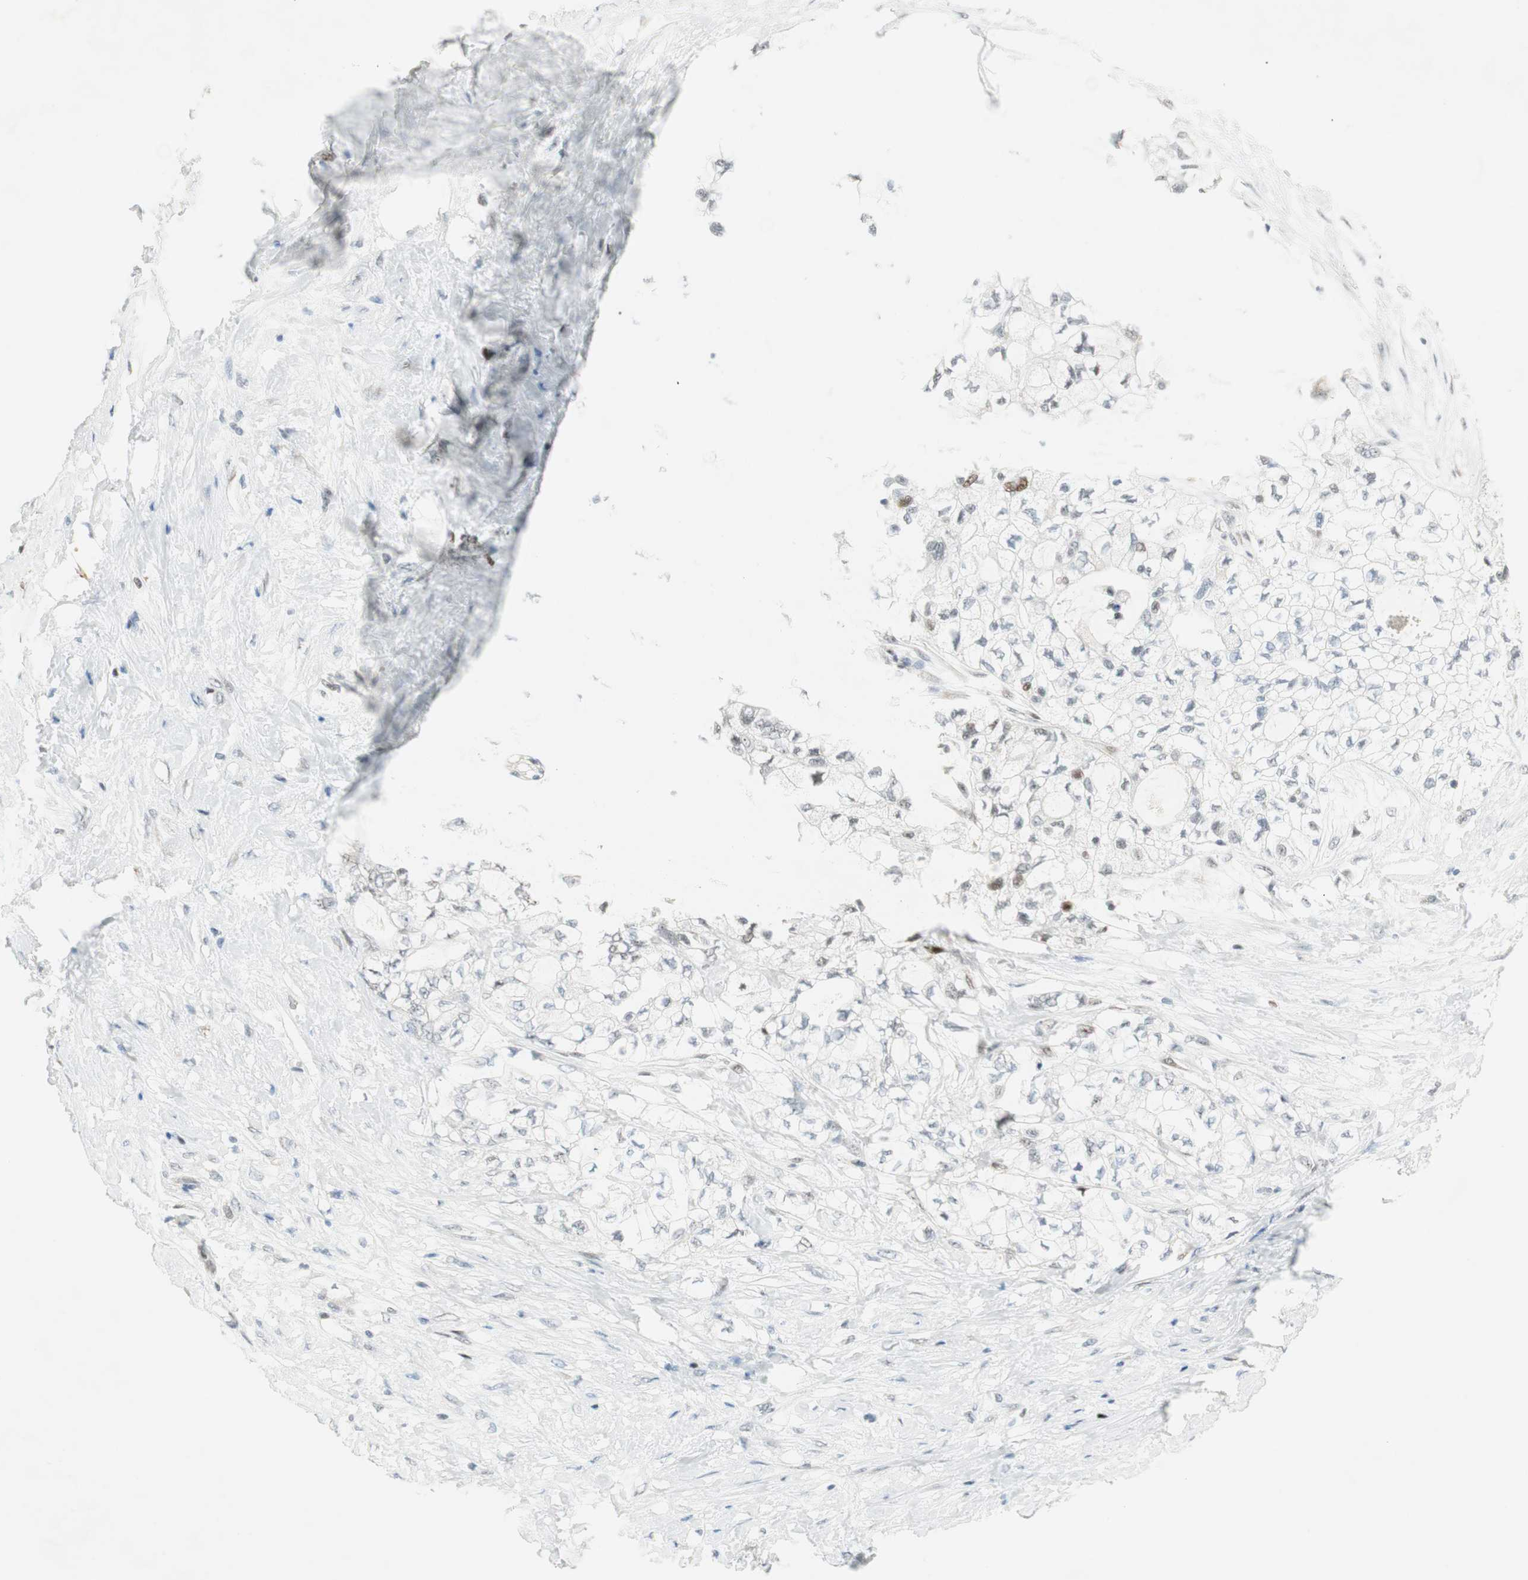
{"staining": {"intensity": "moderate", "quantity": "<25%", "location": "nuclear"}, "tissue": "pancreatic cancer", "cell_type": "Tumor cells", "image_type": "cancer", "snomed": [{"axis": "morphology", "description": "Adenocarcinoma, NOS"}, {"axis": "topography", "description": "Pancreas"}], "caption": "Tumor cells show low levels of moderate nuclear expression in approximately <25% of cells in pancreatic cancer (adenocarcinoma). The staining was performed using DAB (3,3'-diaminobenzidine), with brown indicating positive protein expression. Nuclei are stained blue with hematoxylin.", "gene": "MSX2", "patient": {"sex": "male", "age": 70}}